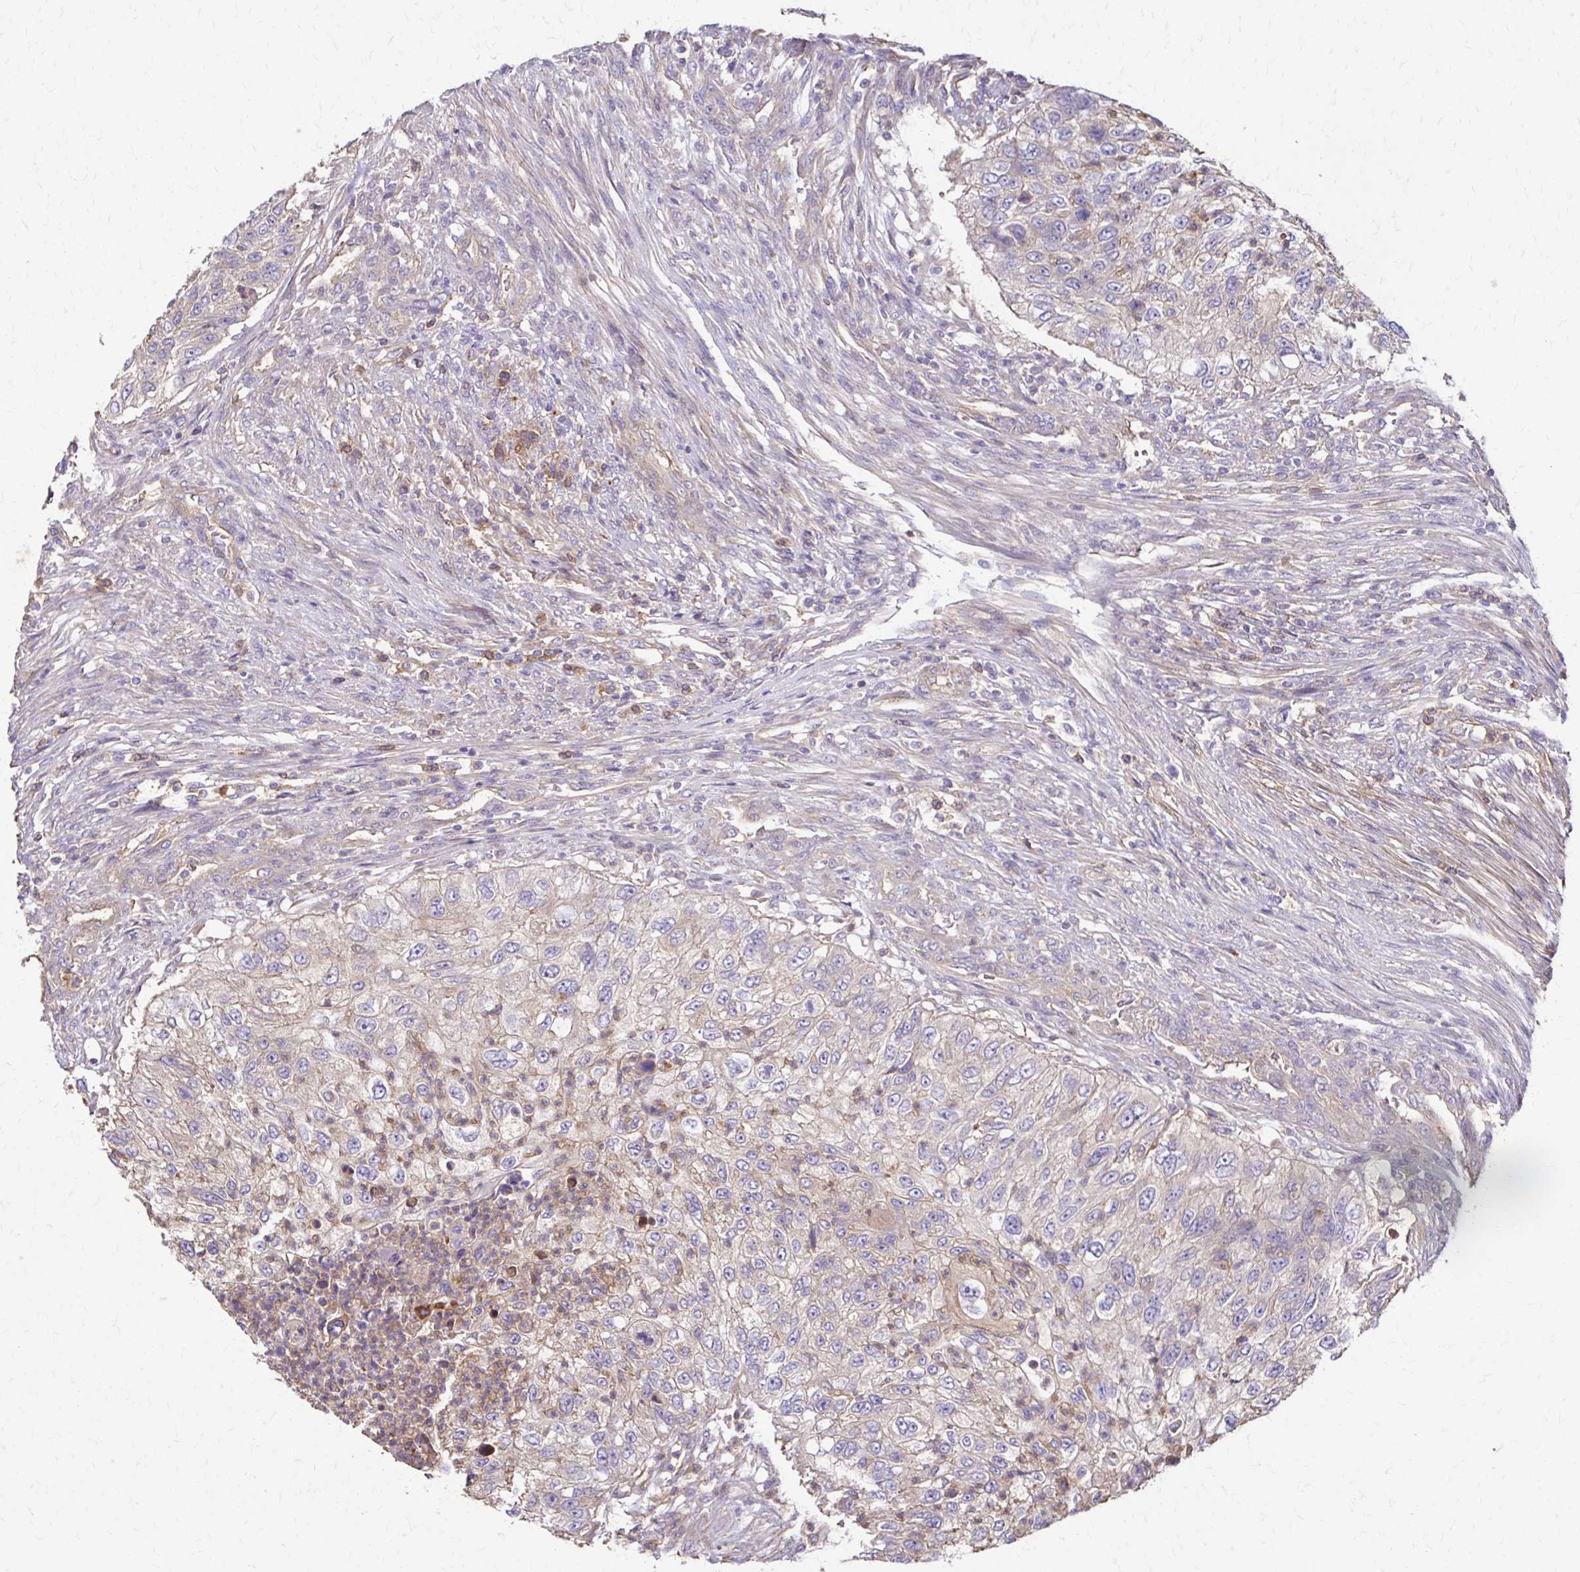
{"staining": {"intensity": "negative", "quantity": "none", "location": "none"}, "tissue": "urothelial cancer", "cell_type": "Tumor cells", "image_type": "cancer", "snomed": [{"axis": "morphology", "description": "Urothelial carcinoma, High grade"}, {"axis": "topography", "description": "Urinary bladder"}], "caption": "Immunohistochemistry (IHC) of urothelial cancer shows no expression in tumor cells.", "gene": "DSP", "patient": {"sex": "female", "age": 60}}